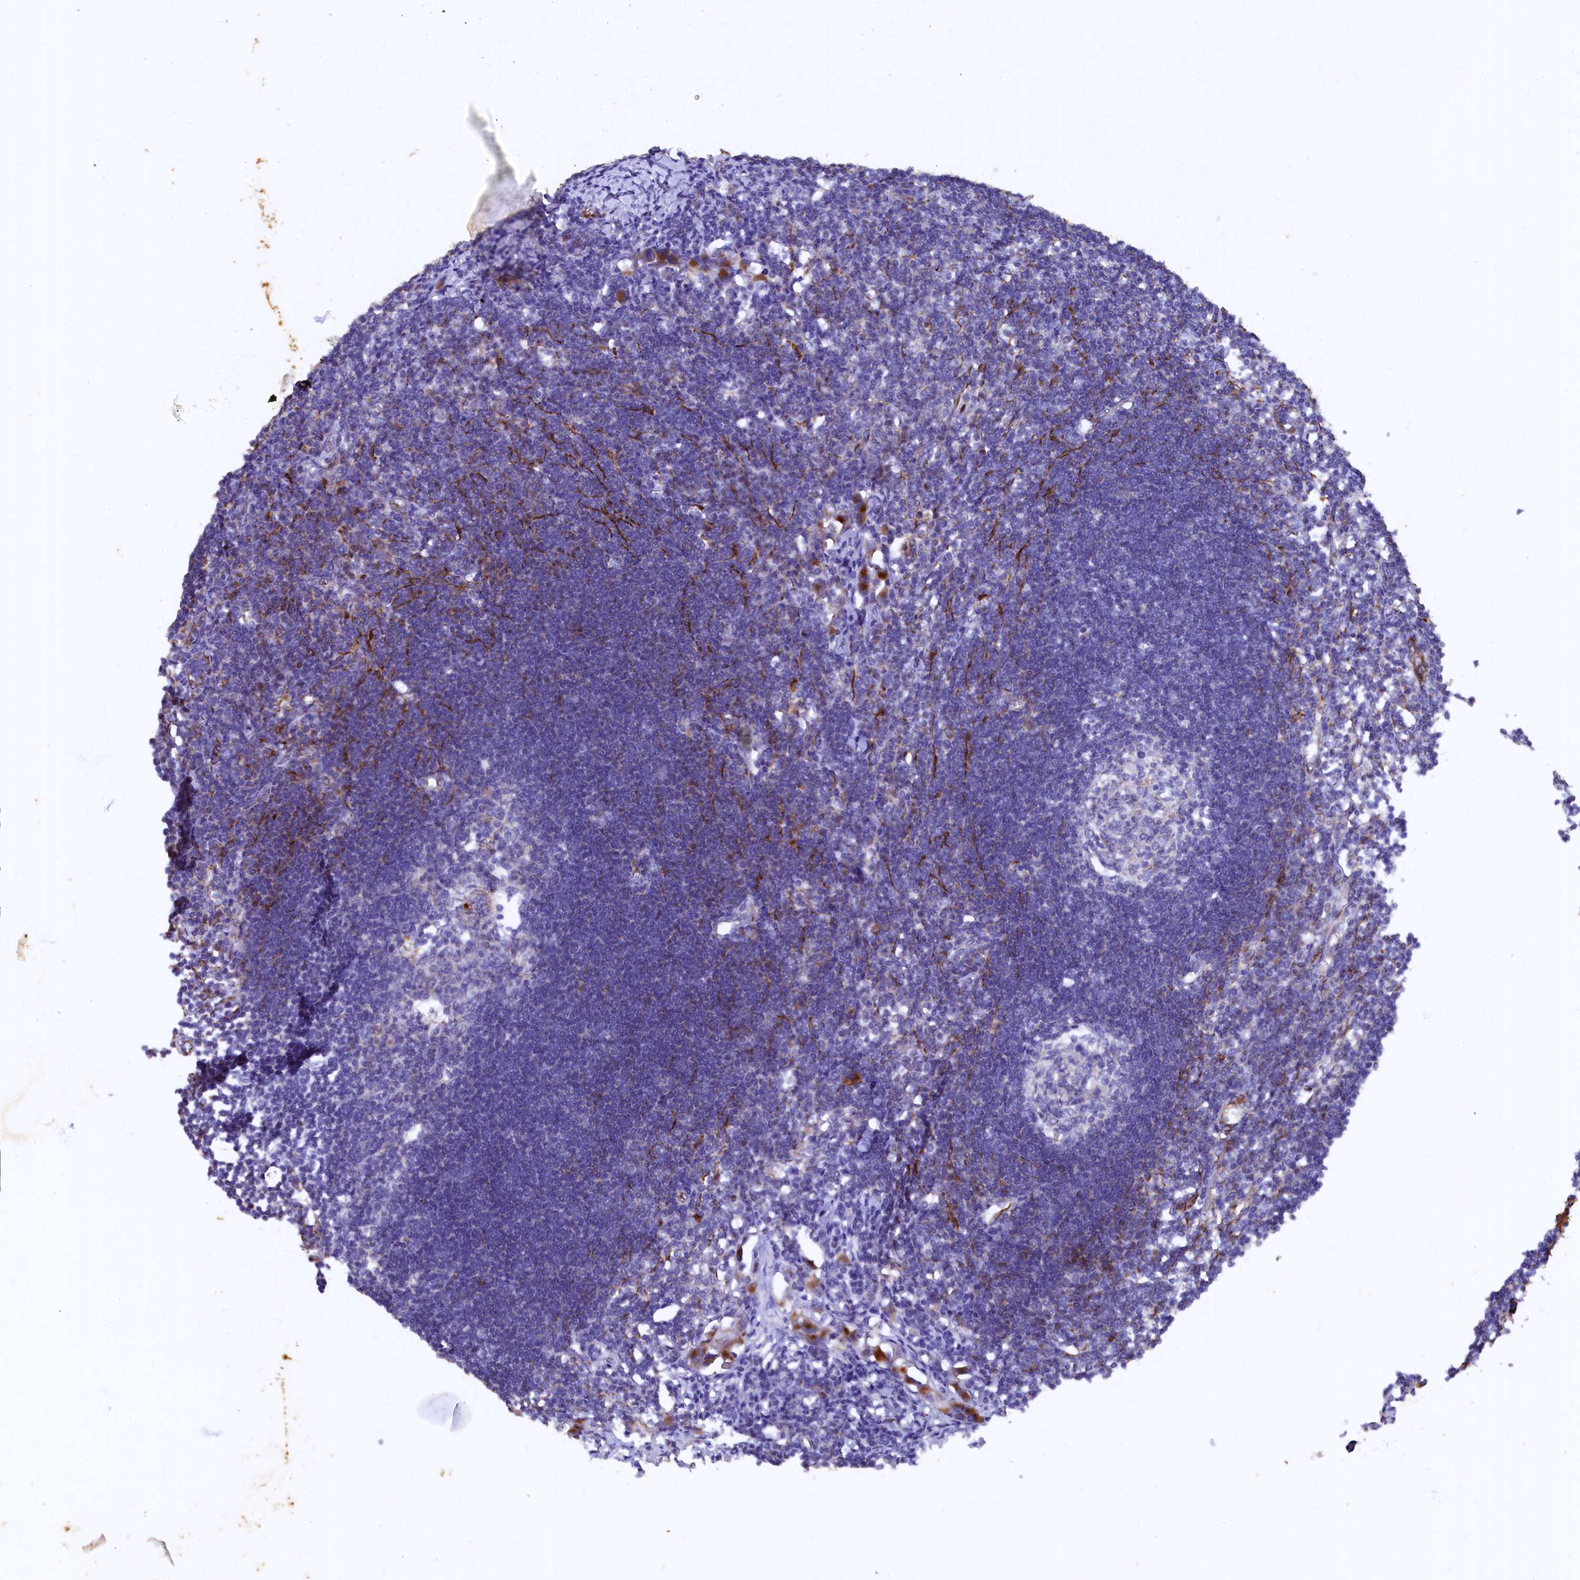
{"staining": {"intensity": "negative", "quantity": "none", "location": "none"}, "tissue": "lymph node", "cell_type": "Germinal center cells", "image_type": "normal", "snomed": [{"axis": "morphology", "description": "Normal tissue, NOS"}, {"axis": "morphology", "description": "Malignant melanoma, Metastatic site"}, {"axis": "topography", "description": "Lymph node"}], "caption": "Protein analysis of benign lymph node exhibits no significant positivity in germinal center cells.", "gene": "ARL11", "patient": {"sex": "male", "age": 41}}